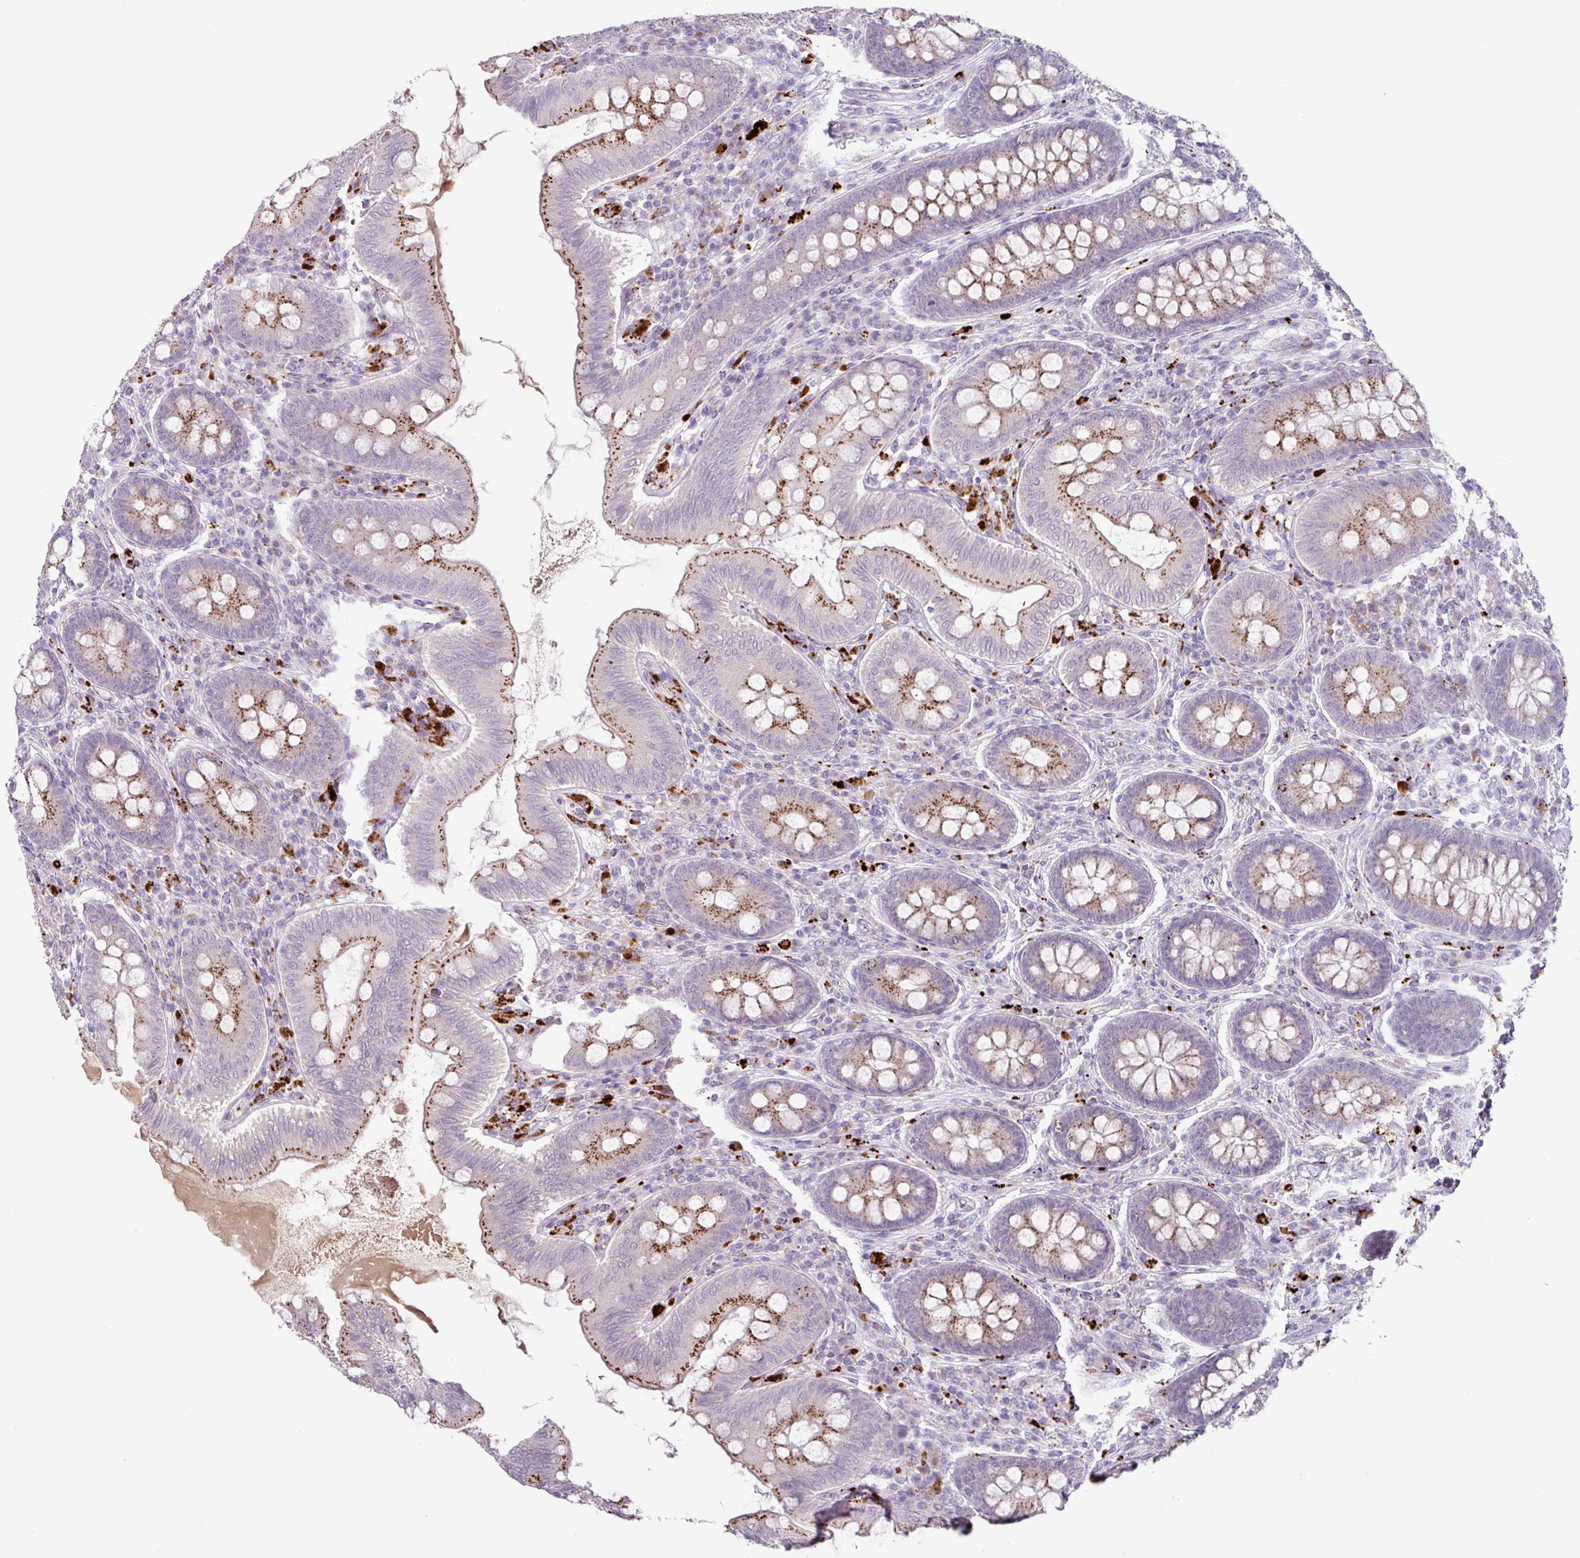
{"staining": {"intensity": "moderate", "quantity": "25%-75%", "location": "cytoplasmic/membranous"}, "tissue": "appendix", "cell_type": "Glandular cells", "image_type": "normal", "snomed": [{"axis": "morphology", "description": "Normal tissue, NOS"}, {"axis": "topography", "description": "Appendix"}], "caption": "Unremarkable appendix shows moderate cytoplasmic/membranous expression in approximately 25%-75% of glandular cells Using DAB (brown) and hematoxylin (blue) stains, captured at high magnification using brightfield microscopy..", "gene": "PLEKHH3", "patient": {"sex": "male", "age": 71}}